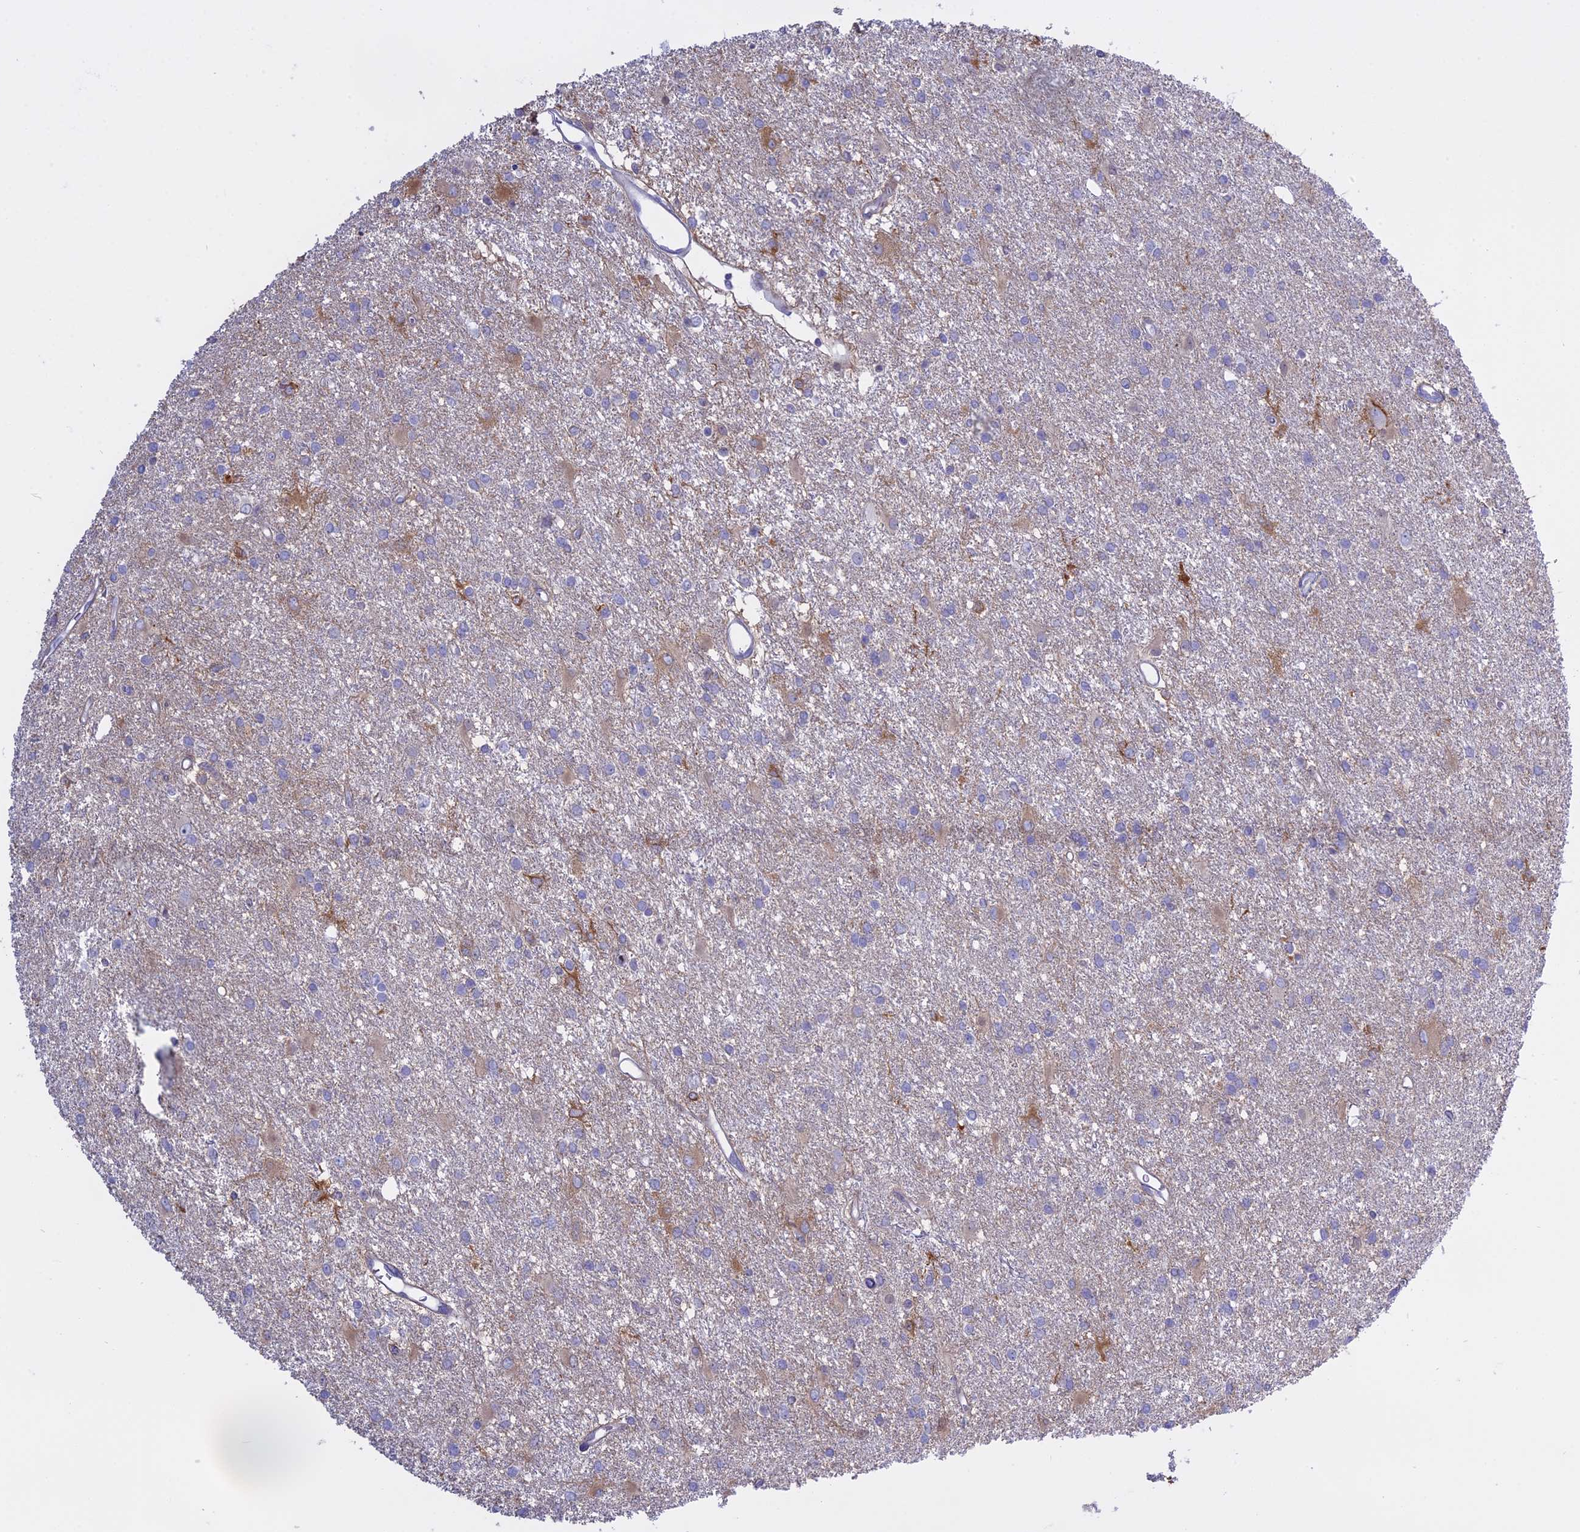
{"staining": {"intensity": "moderate", "quantity": "<25%", "location": "cytoplasmic/membranous"}, "tissue": "glioma", "cell_type": "Tumor cells", "image_type": "cancer", "snomed": [{"axis": "morphology", "description": "Glioma, malignant, High grade"}, {"axis": "topography", "description": "Brain"}], "caption": "Immunohistochemical staining of glioma shows moderate cytoplasmic/membranous protein expression in about <25% of tumor cells.", "gene": "AHCYL1", "patient": {"sex": "female", "age": 50}}